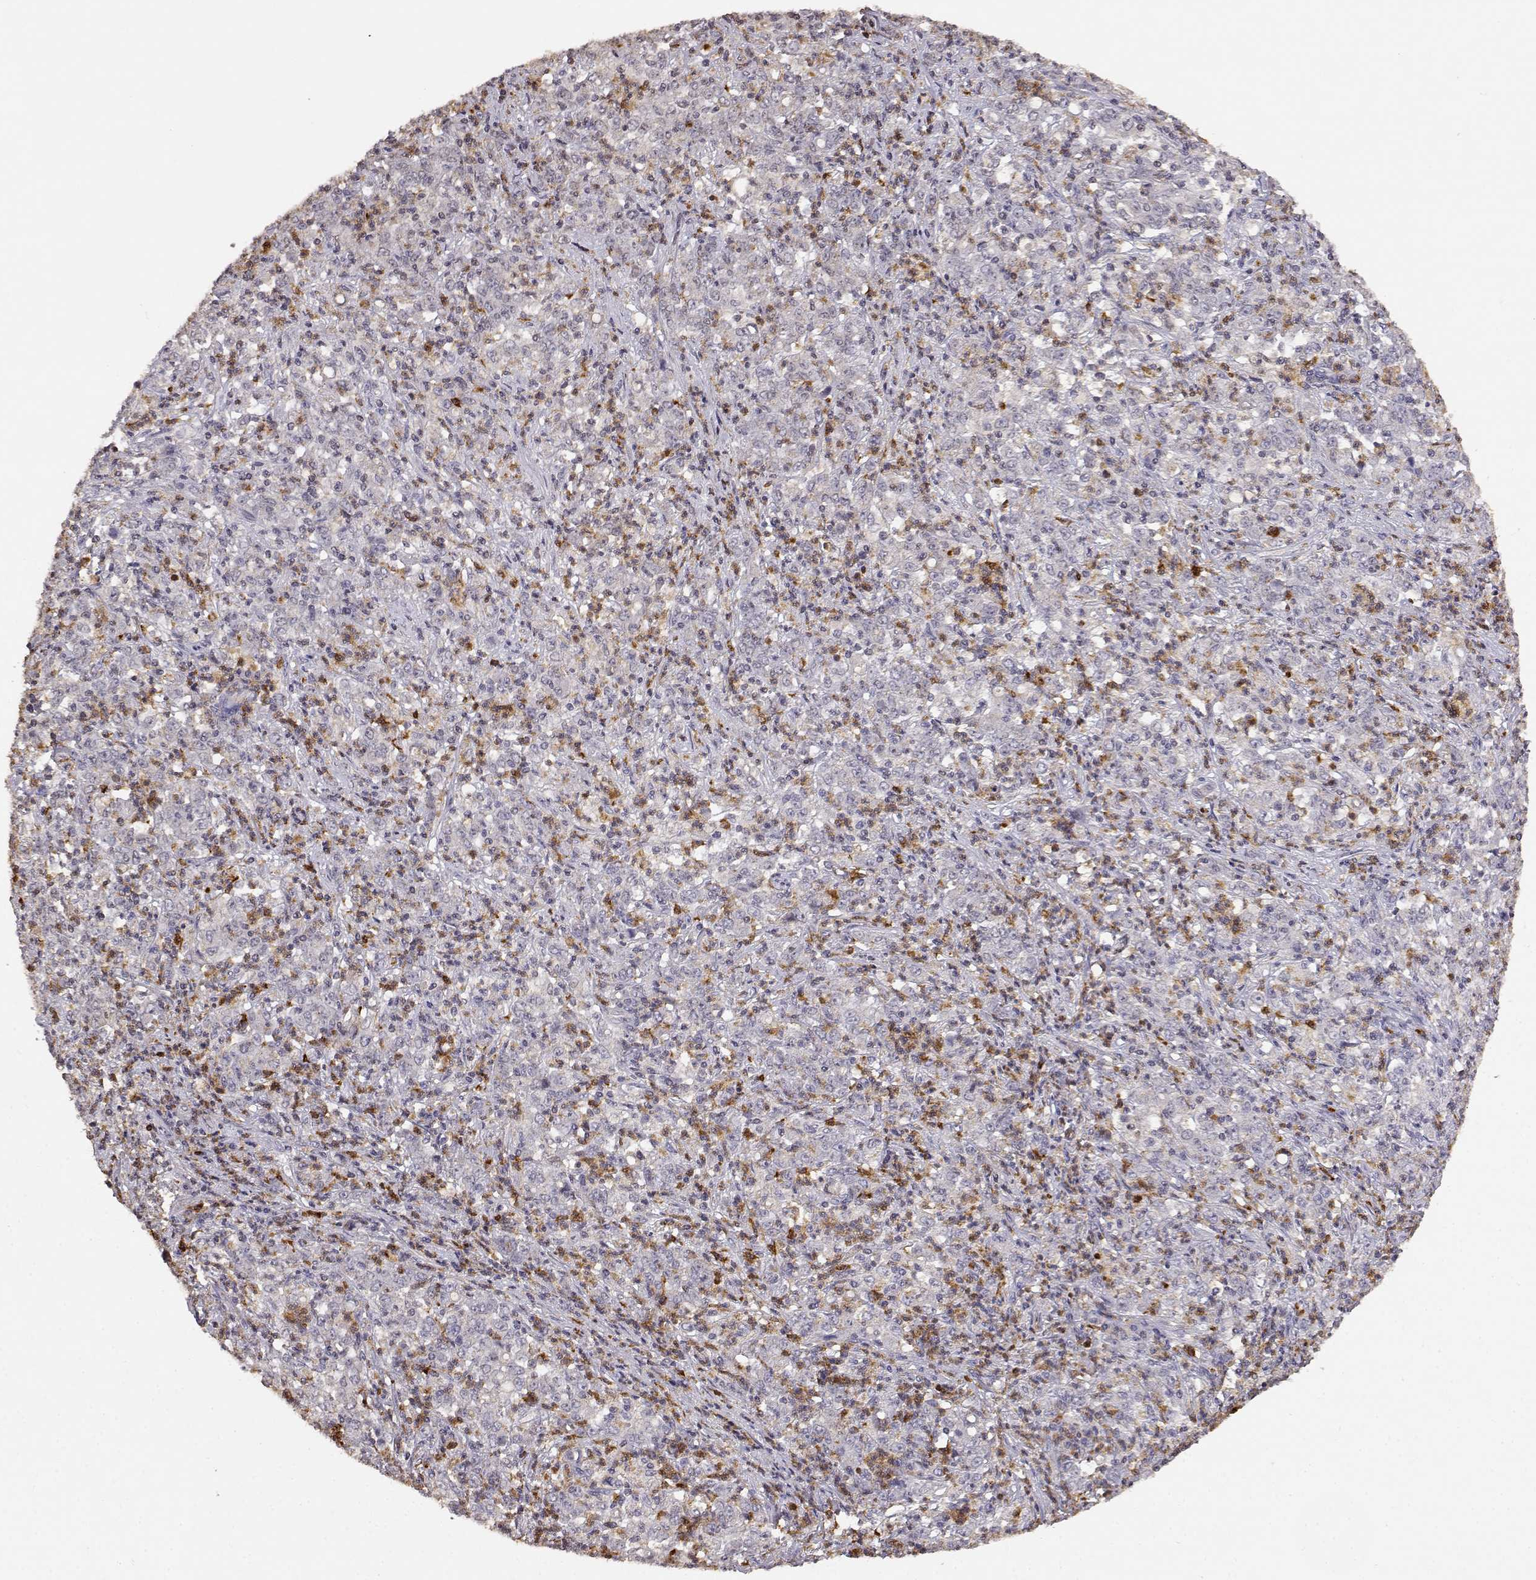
{"staining": {"intensity": "negative", "quantity": "none", "location": "none"}, "tissue": "stomach cancer", "cell_type": "Tumor cells", "image_type": "cancer", "snomed": [{"axis": "morphology", "description": "Adenocarcinoma, NOS"}, {"axis": "topography", "description": "Stomach, lower"}], "caption": "Human adenocarcinoma (stomach) stained for a protein using immunohistochemistry demonstrates no staining in tumor cells.", "gene": "TNFRSF10C", "patient": {"sex": "female", "age": 71}}